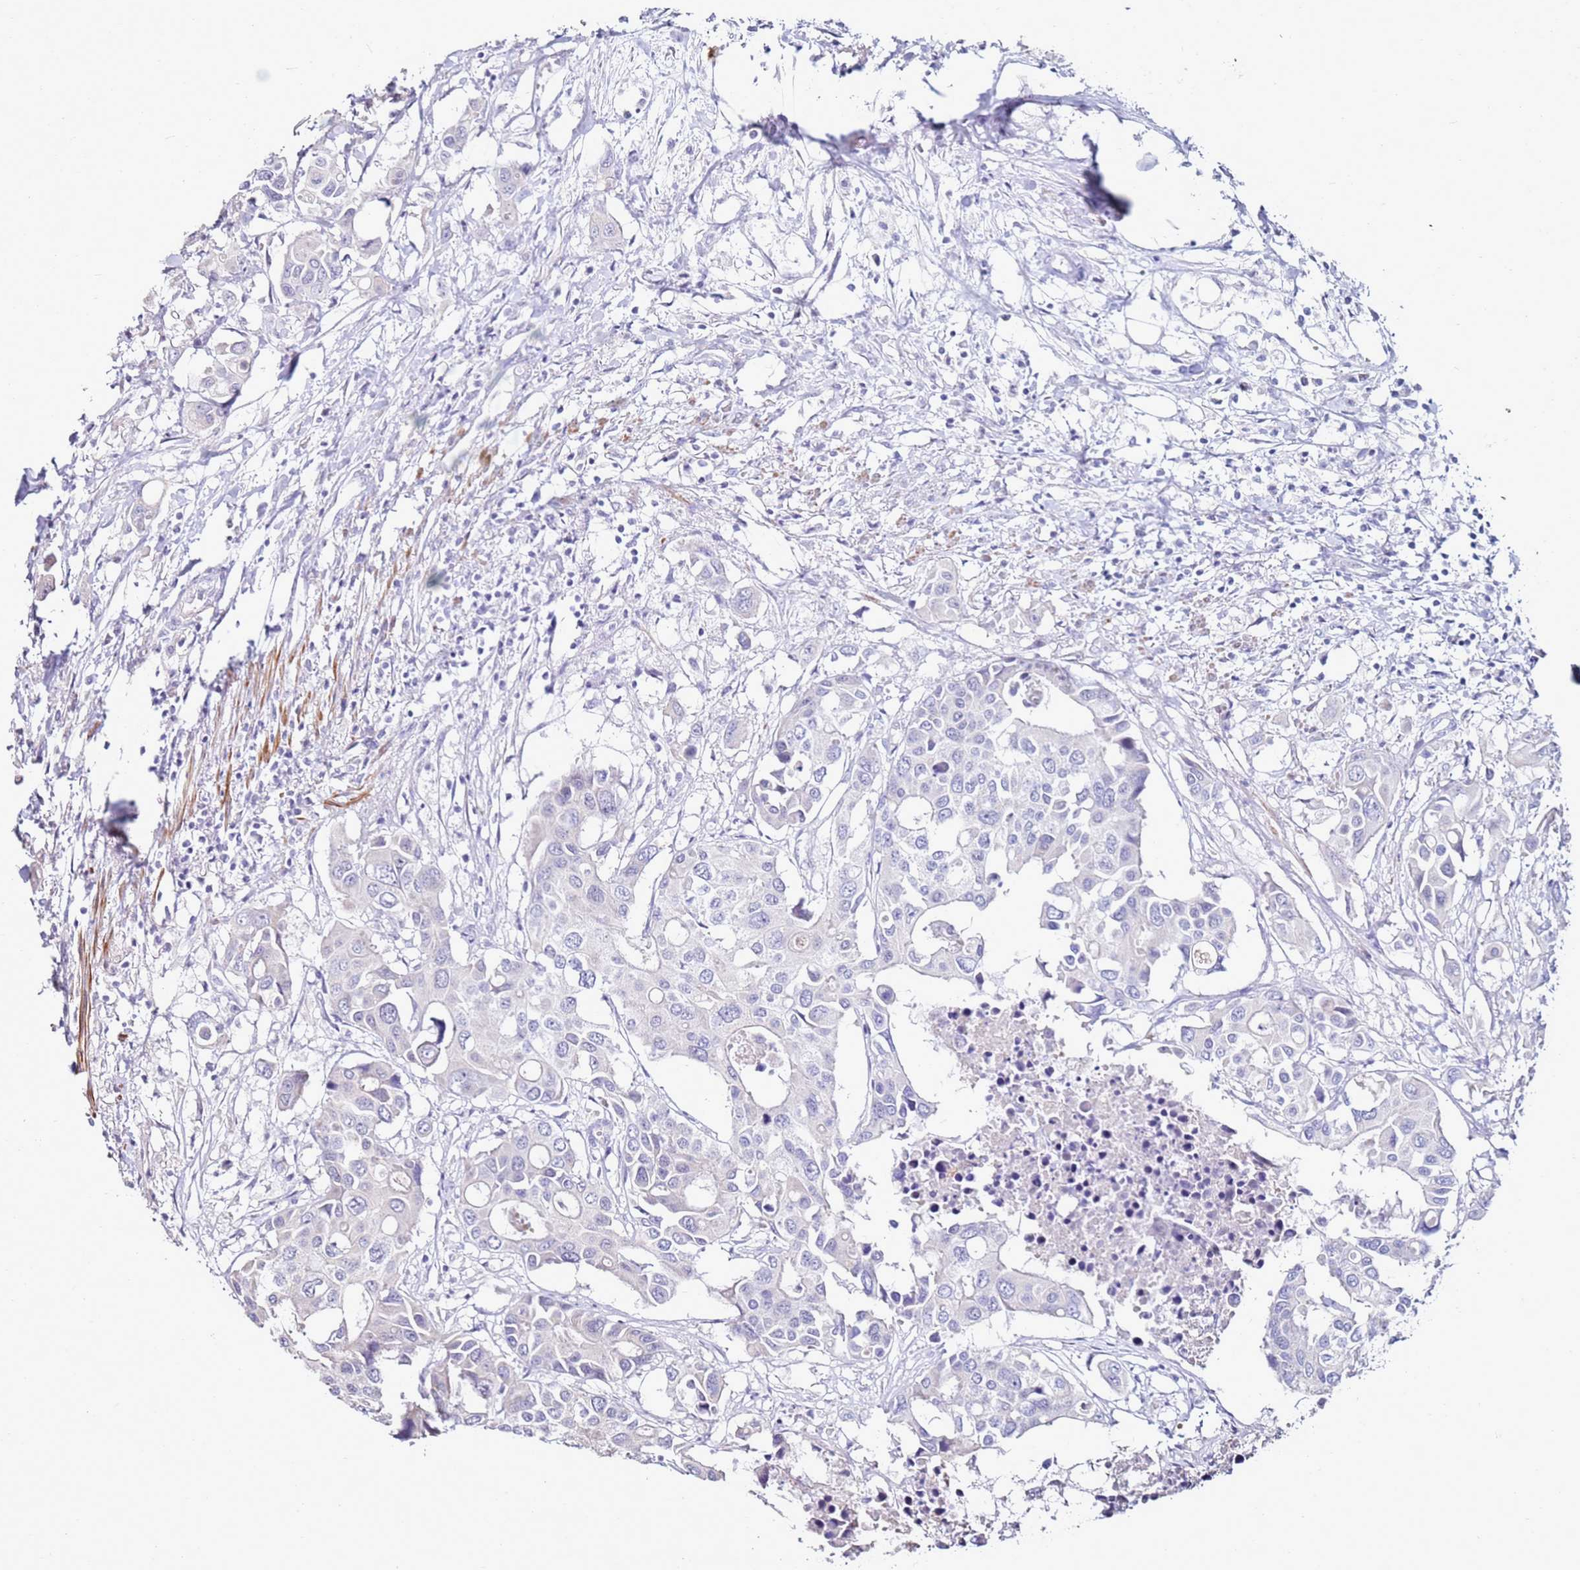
{"staining": {"intensity": "negative", "quantity": "none", "location": "none"}, "tissue": "colorectal cancer", "cell_type": "Tumor cells", "image_type": "cancer", "snomed": [{"axis": "morphology", "description": "Adenocarcinoma, NOS"}, {"axis": "topography", "description": "Colon"}], "caption": "A high-resolution micrograph shows immunohistochemistry staining of colorectal adenocarcinoma, which displays no significant positivity in tumor cells.", "gene": "RARS2", "patient": {"sex": "male", "age": 77}}